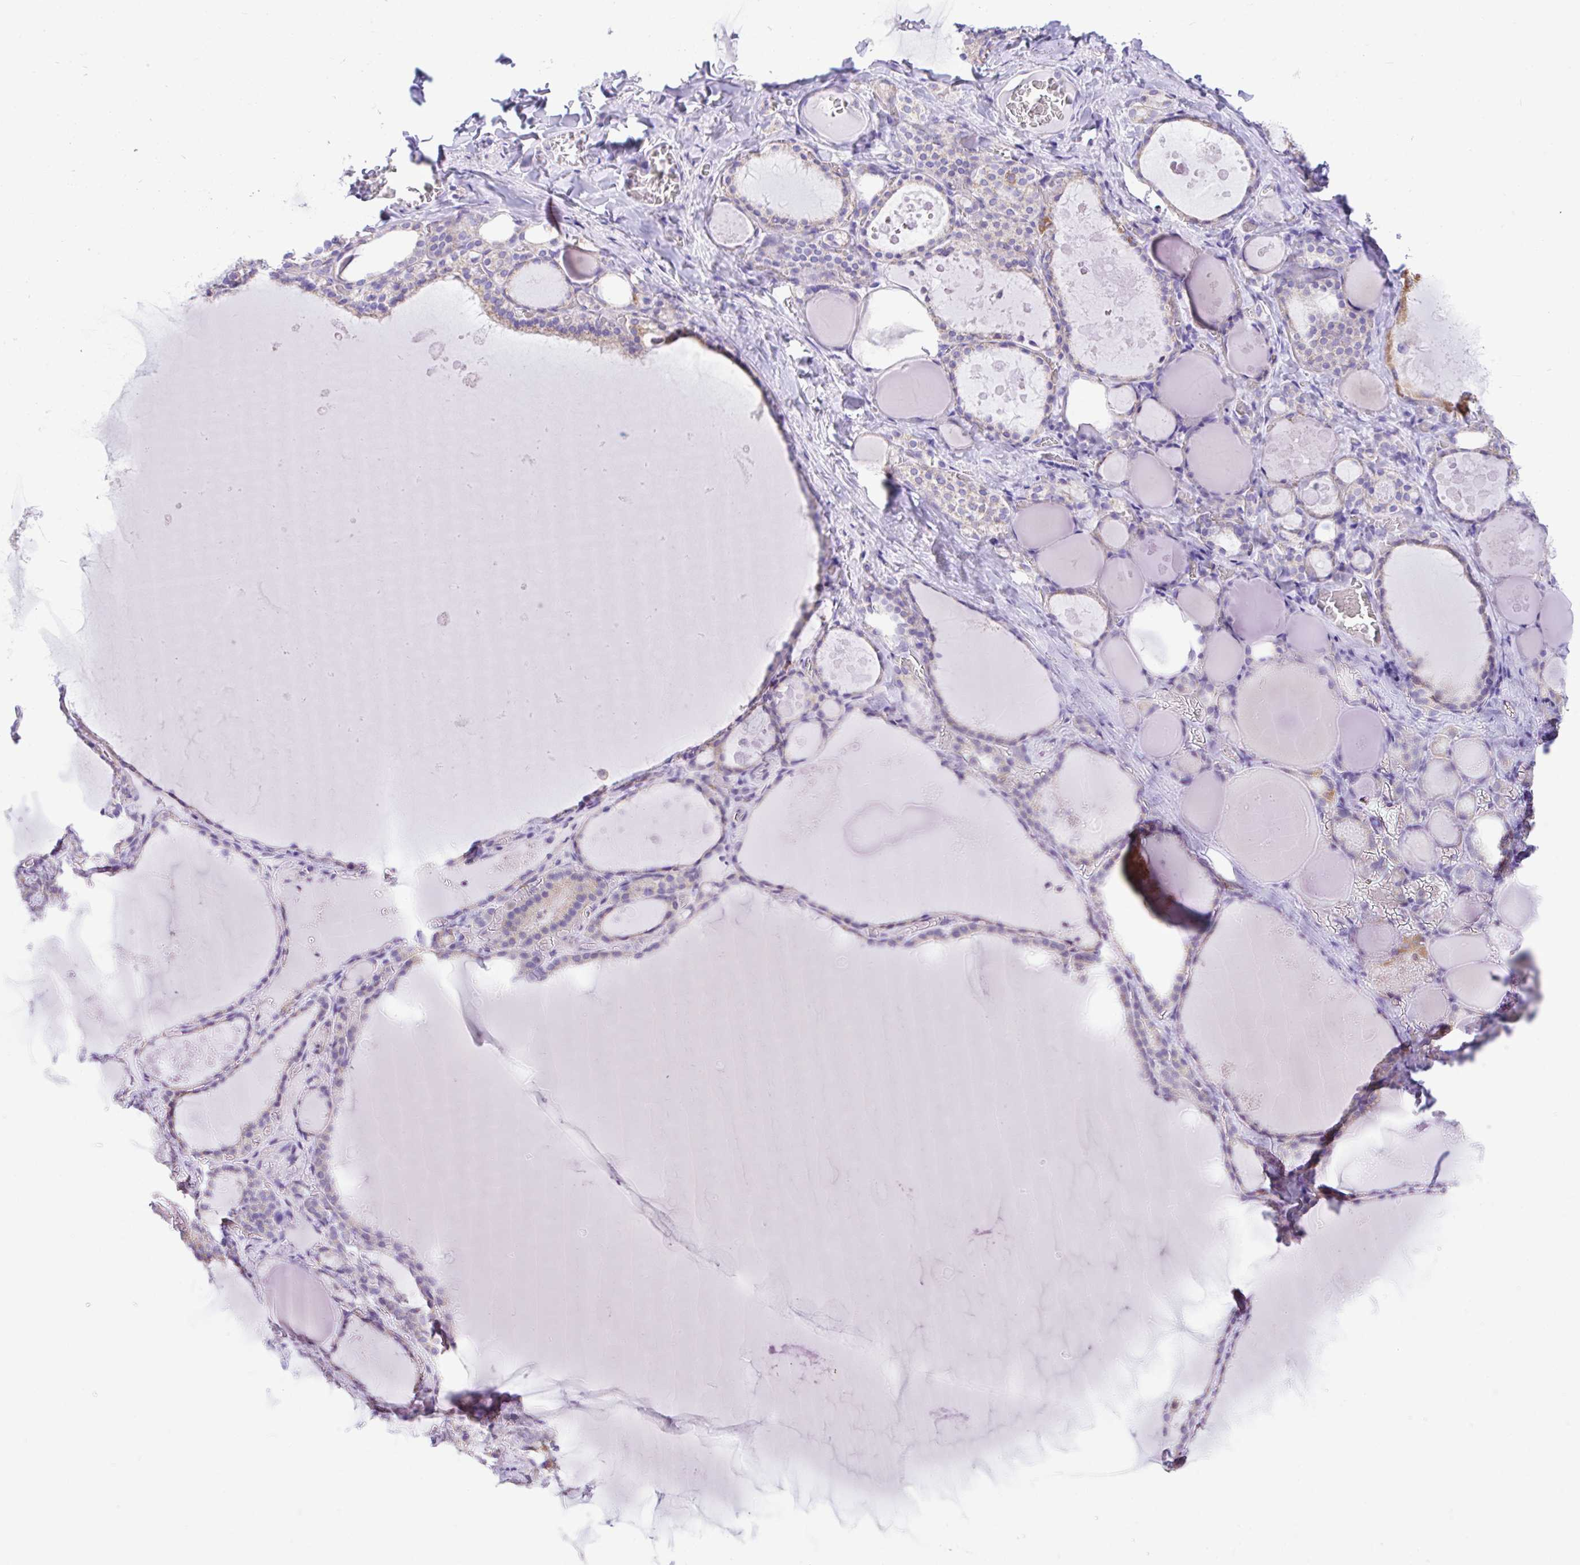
{"staining": {"intensity": "negative", "quantity": "none", "location": "none"}, "tissue": "thyroid gland", "cell_type": "Glandular cells", "image_type": "normal", "snomed": [{"axis": "morphology", "description": "Normal tissue, NOS"}, {"axis": "topography", "description": "Thyroid gland"}], "caption": "Immunohistochemistry (IHC) histopathology image of unremarkable thyroid gland: thyroid gland stained with DAB shows no significant protein expression in glandular cells.", "gene": "NLRP8", "patient": {"sex": "male", "age": 56}}